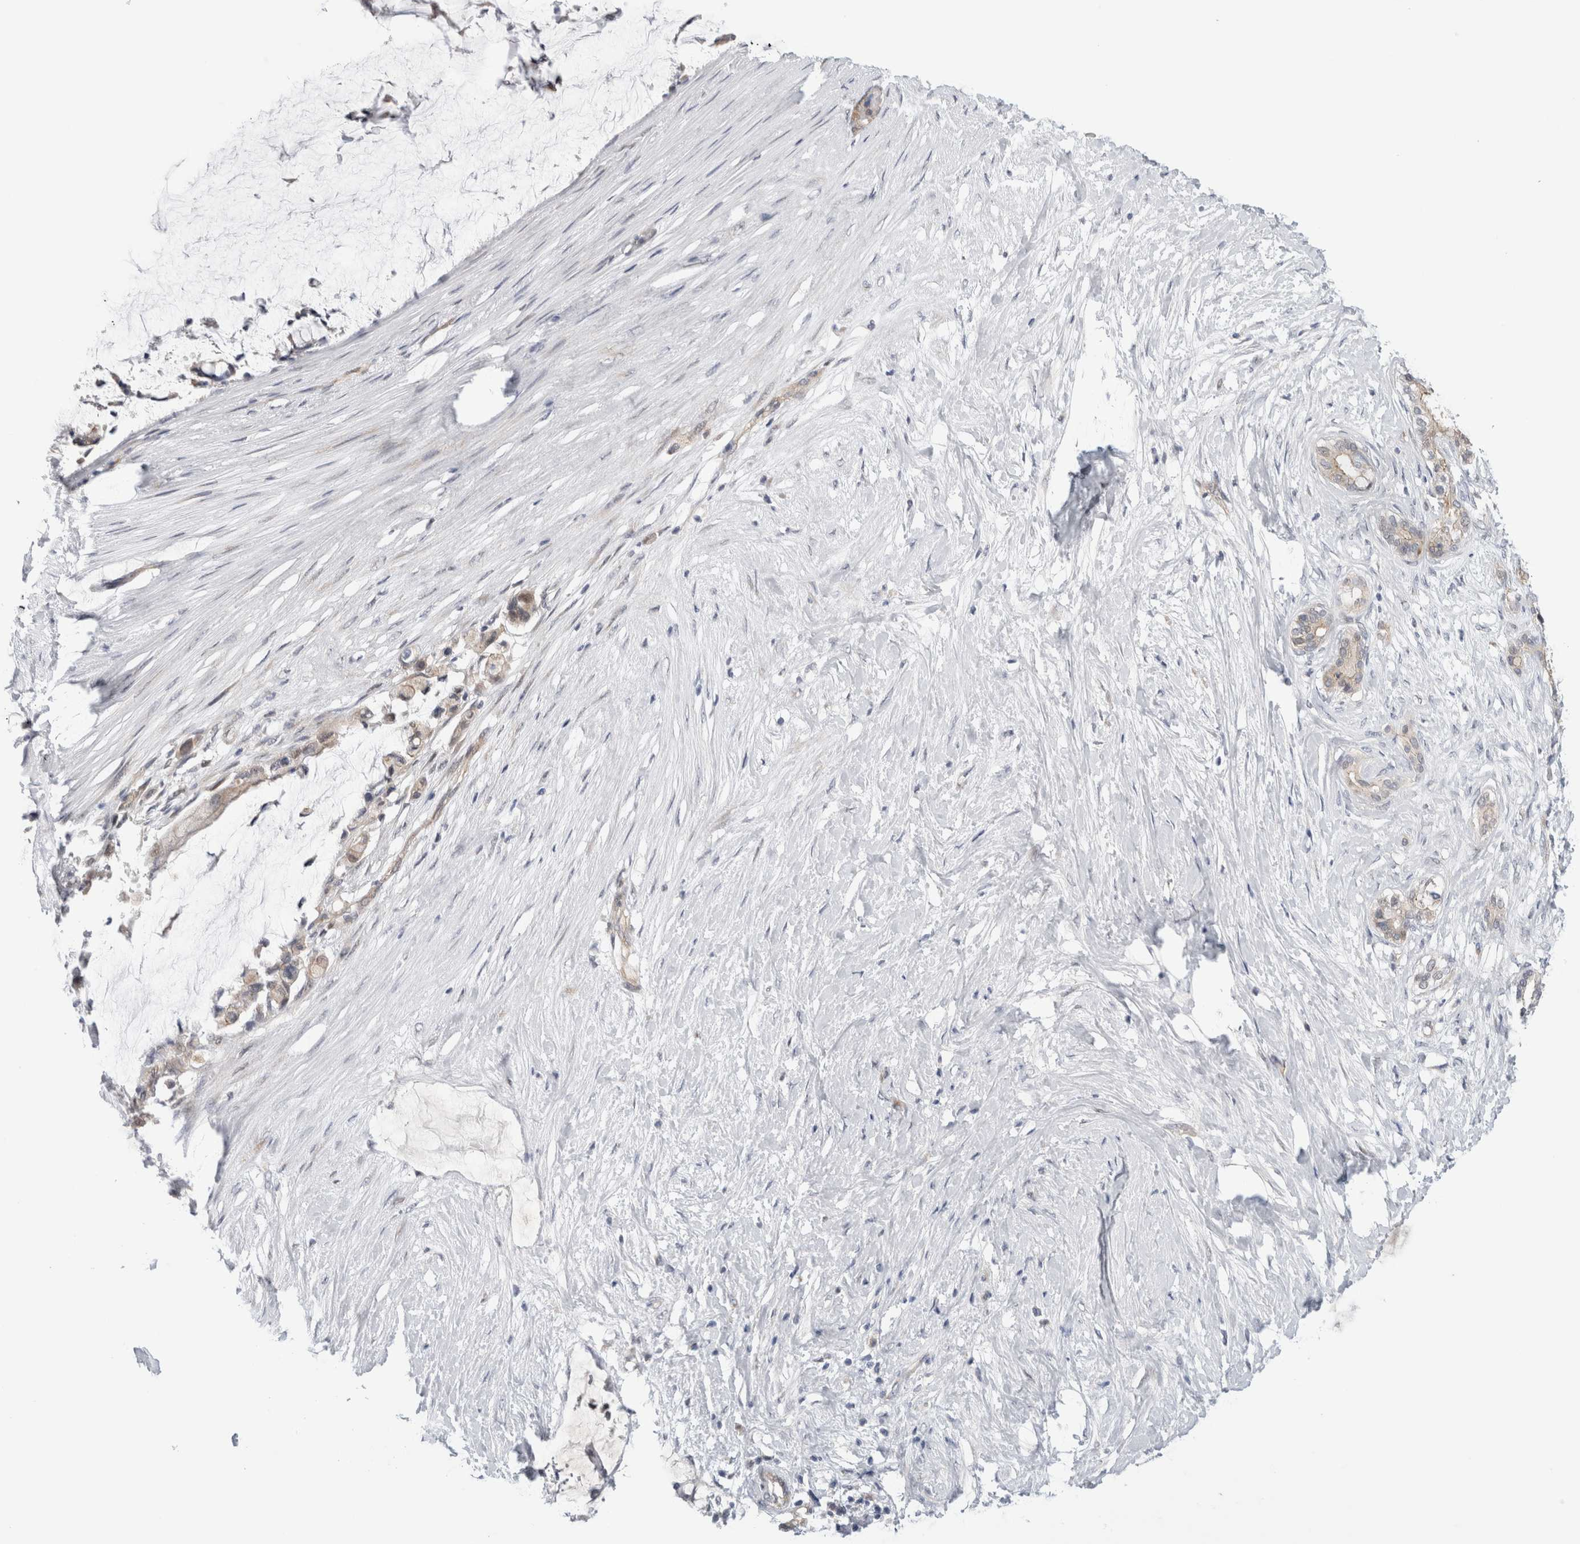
{"staining": {"intensity": "negative", "quantity": "none", "location": "none"}, "tissue": "pancreatic cancer", "cell_type": "Tumor cells", "image_type": "cancer", "snomed": [{"axis": "morphology", "description": "Adenocarcinoma, NOS"}, {"axis": "topography", "description": "Pancreas"}], "caption": "Immunohistochemistry (IHC) photomicrograph of neoplastic tissue: pancreatic cancer (adenocarcinoma) stained with DAB exhibits no significant protein positivity in tumor cells.", "gene": "TAFA5", "patient": {"sex": "male", "age": 41}}